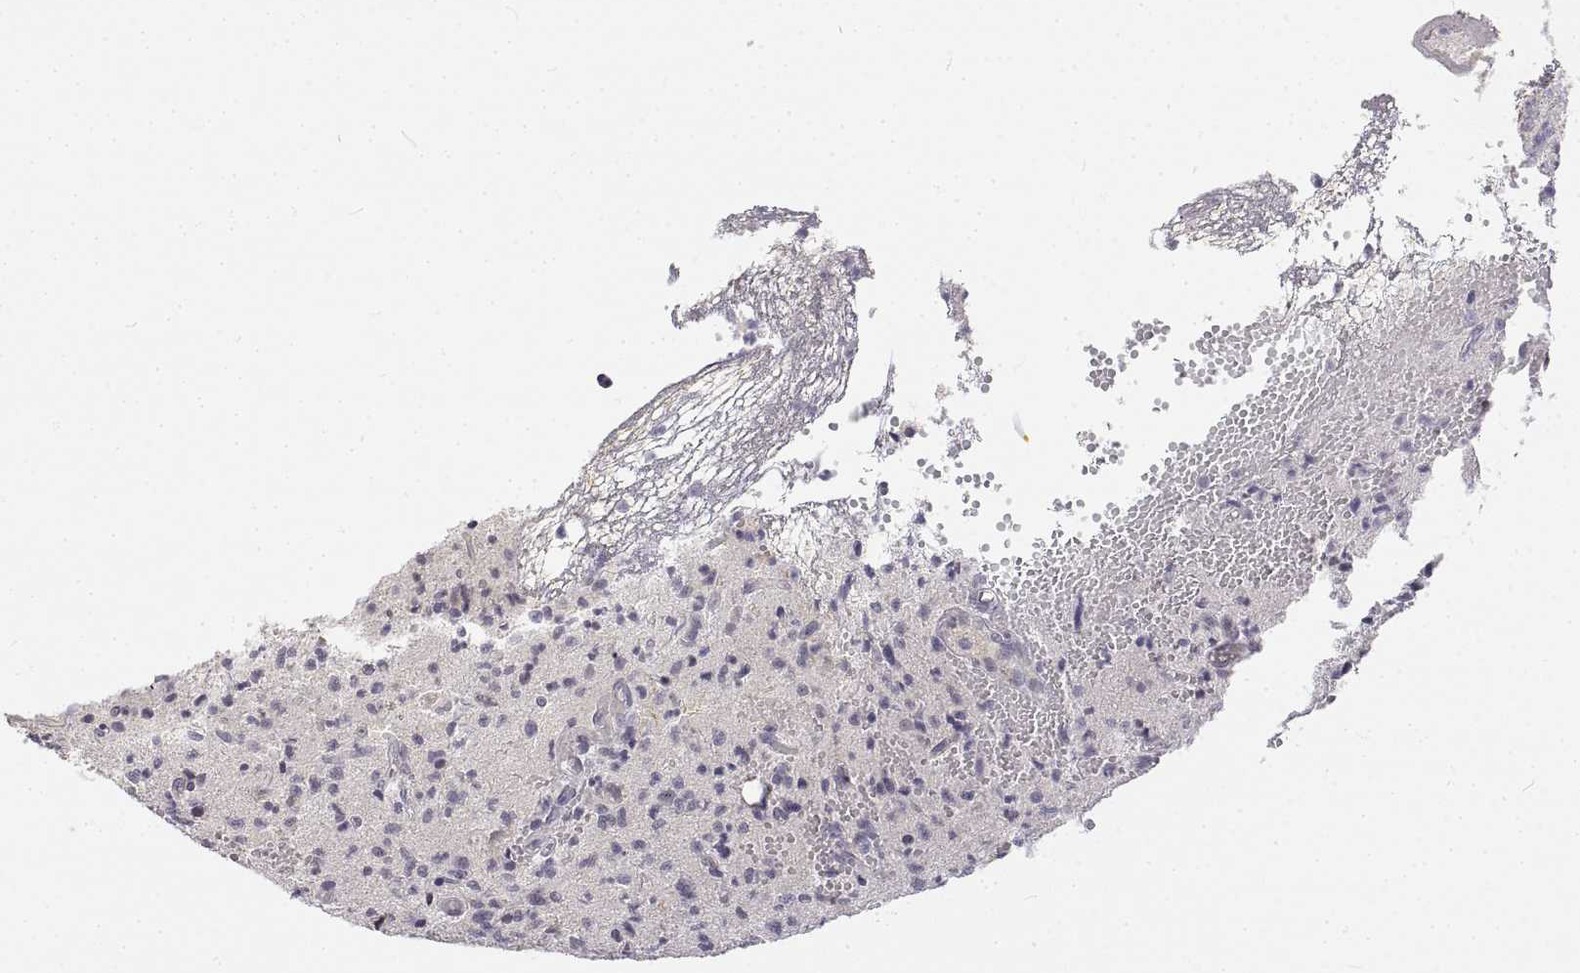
{"staining": {"intensity": "negative", "quantity": "none", "location": "none"}, "tissue": "glioma", "cell_type": "Tumor cells", "image_type": "cancer", "snomed": [{"axis": "morphology", "description": "Glioma, malignant, Low grade"}, {"axis": "topography", "description": "Brain"}], "caption": "This is a image of immunohistochemistry staining of malignant glioma (low-grade), which shows no expression in tumor cells.", "gene": "ANO2", "patient": {"sex": "male", "age": 64}}